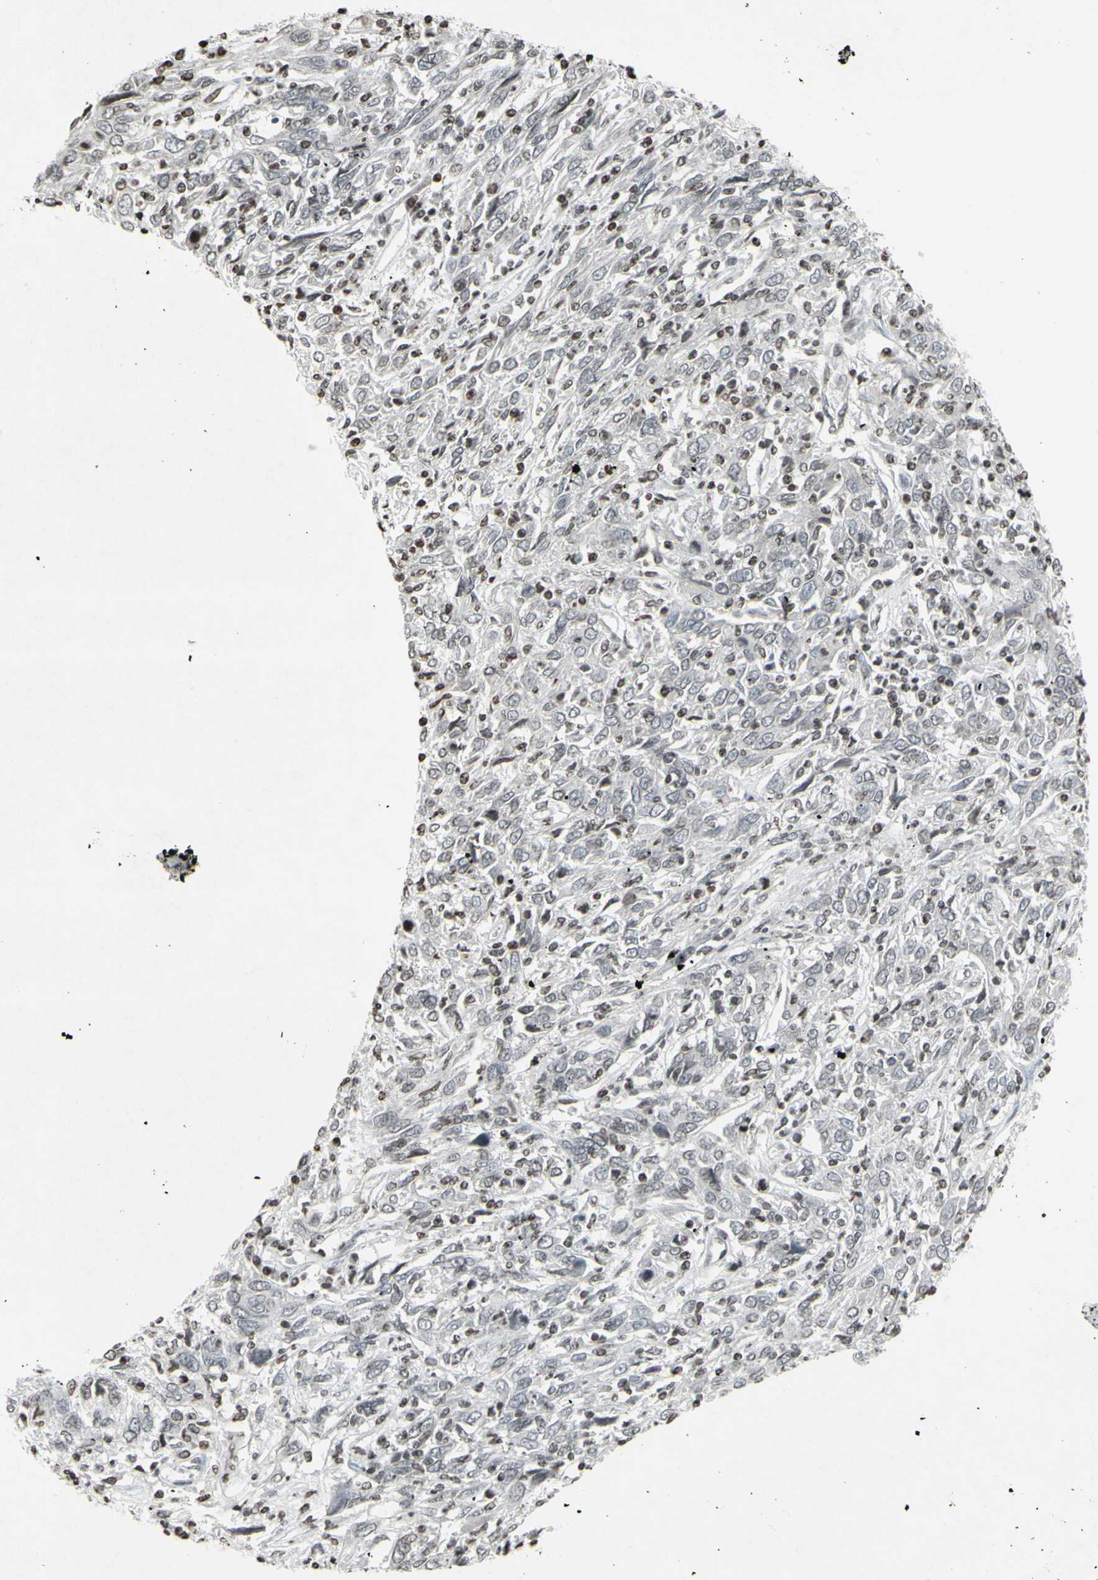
{"staining": {"intensity": "negative", "quantity": "none", "location": "none"}, "tissue": "cervical cancer", "cell_type": "Tumor cells", "image_type": "cancer", "snomed": [{"axis": "morphology", "description": "Squamous cell carcinoma, NOS"}, {"axis": "topography", "description": "Cervix"}], "caption": "Immunohistochemistry of cervical cancer (squamous cell carcinoma) demonstrates no staining in tumor cells.", "gene": "CD79B", "patient": {"sex": "female", "age": 46}}